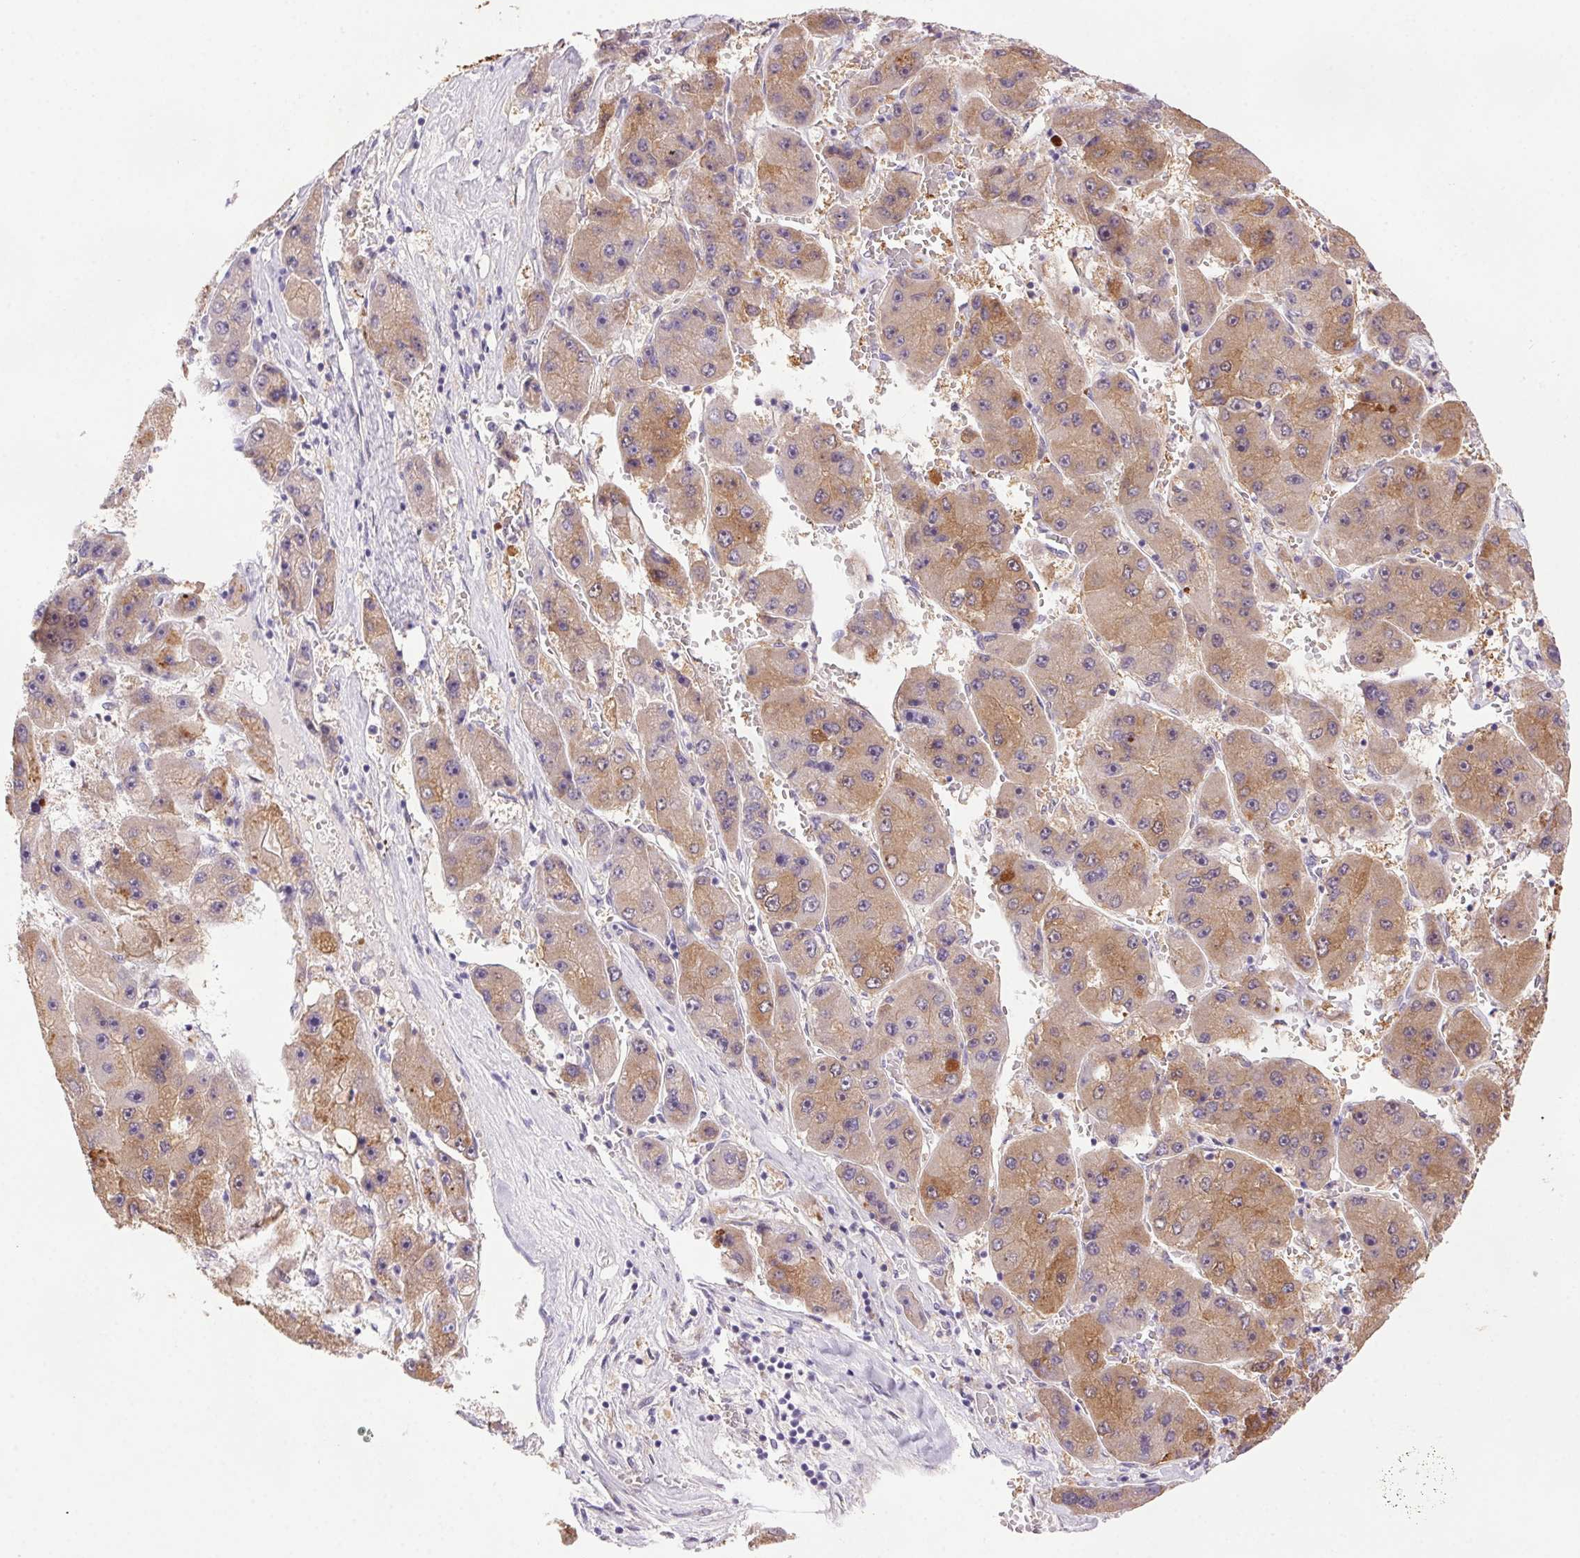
{"staining": {"intensity": "moderate", "quantity": "25%-75%", "location": "cytoplasmic/membranous"}, "tissue": "liver cancer", "cell_type": "Tumor cells", "image_type": "cancer", "snomed": [{"axis": "morphology", "description": "Carcinoma, Hepatocellular, NOS"}, {"axis": "topography", "description": "Liver"}], "caption": "Immunohistochemistry (IHC) image of neoplastic tissue: liver cancer stained using immunohistochemistry (IHC) demonstrates medium levels of moderate protein expression localized specifically in the cytoplasmic/membranous of tumor cells, appearing as a cytoplasmic/membranous brown color.", "gene": "LRRTM1", "patient": {"sex": "female", "age": 61}}